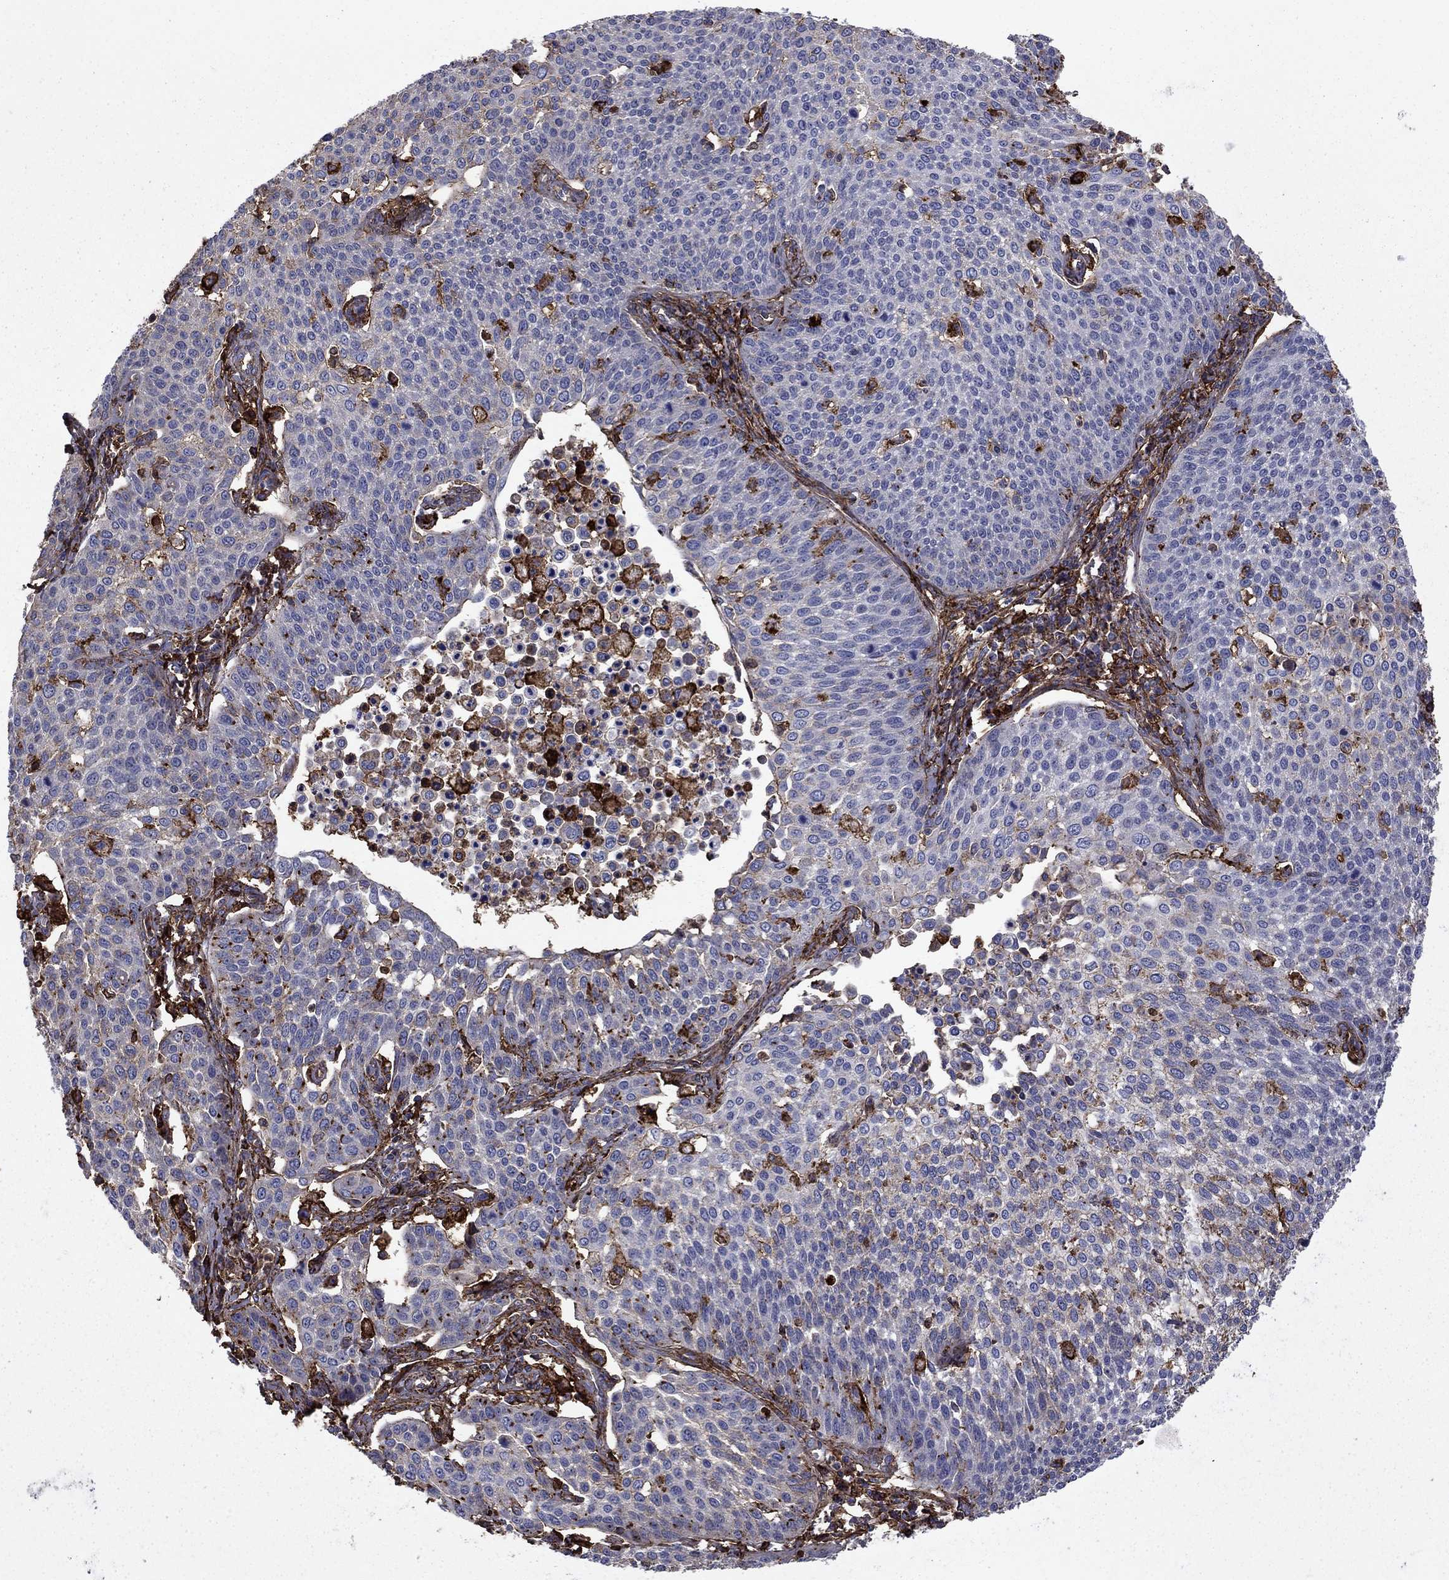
{"staining": {"intensity": "negative", "quantity": "none", "location": "none"}, "tissue": "cervical cancer", "cell_type": "Tumor cells", "image_type": "cancer", "snomed": [{"axis": "morphology", "description": "Squamous cell carcinoma, NOS"}, {"axis": "topography", "description": "Cervix"}], "caption": "There is no significant positivity in tumor cells of cervical cancer (squamous cell carcinoma).", "gene": "PLAU", "patient": {"sex": "female", "age": 34}}